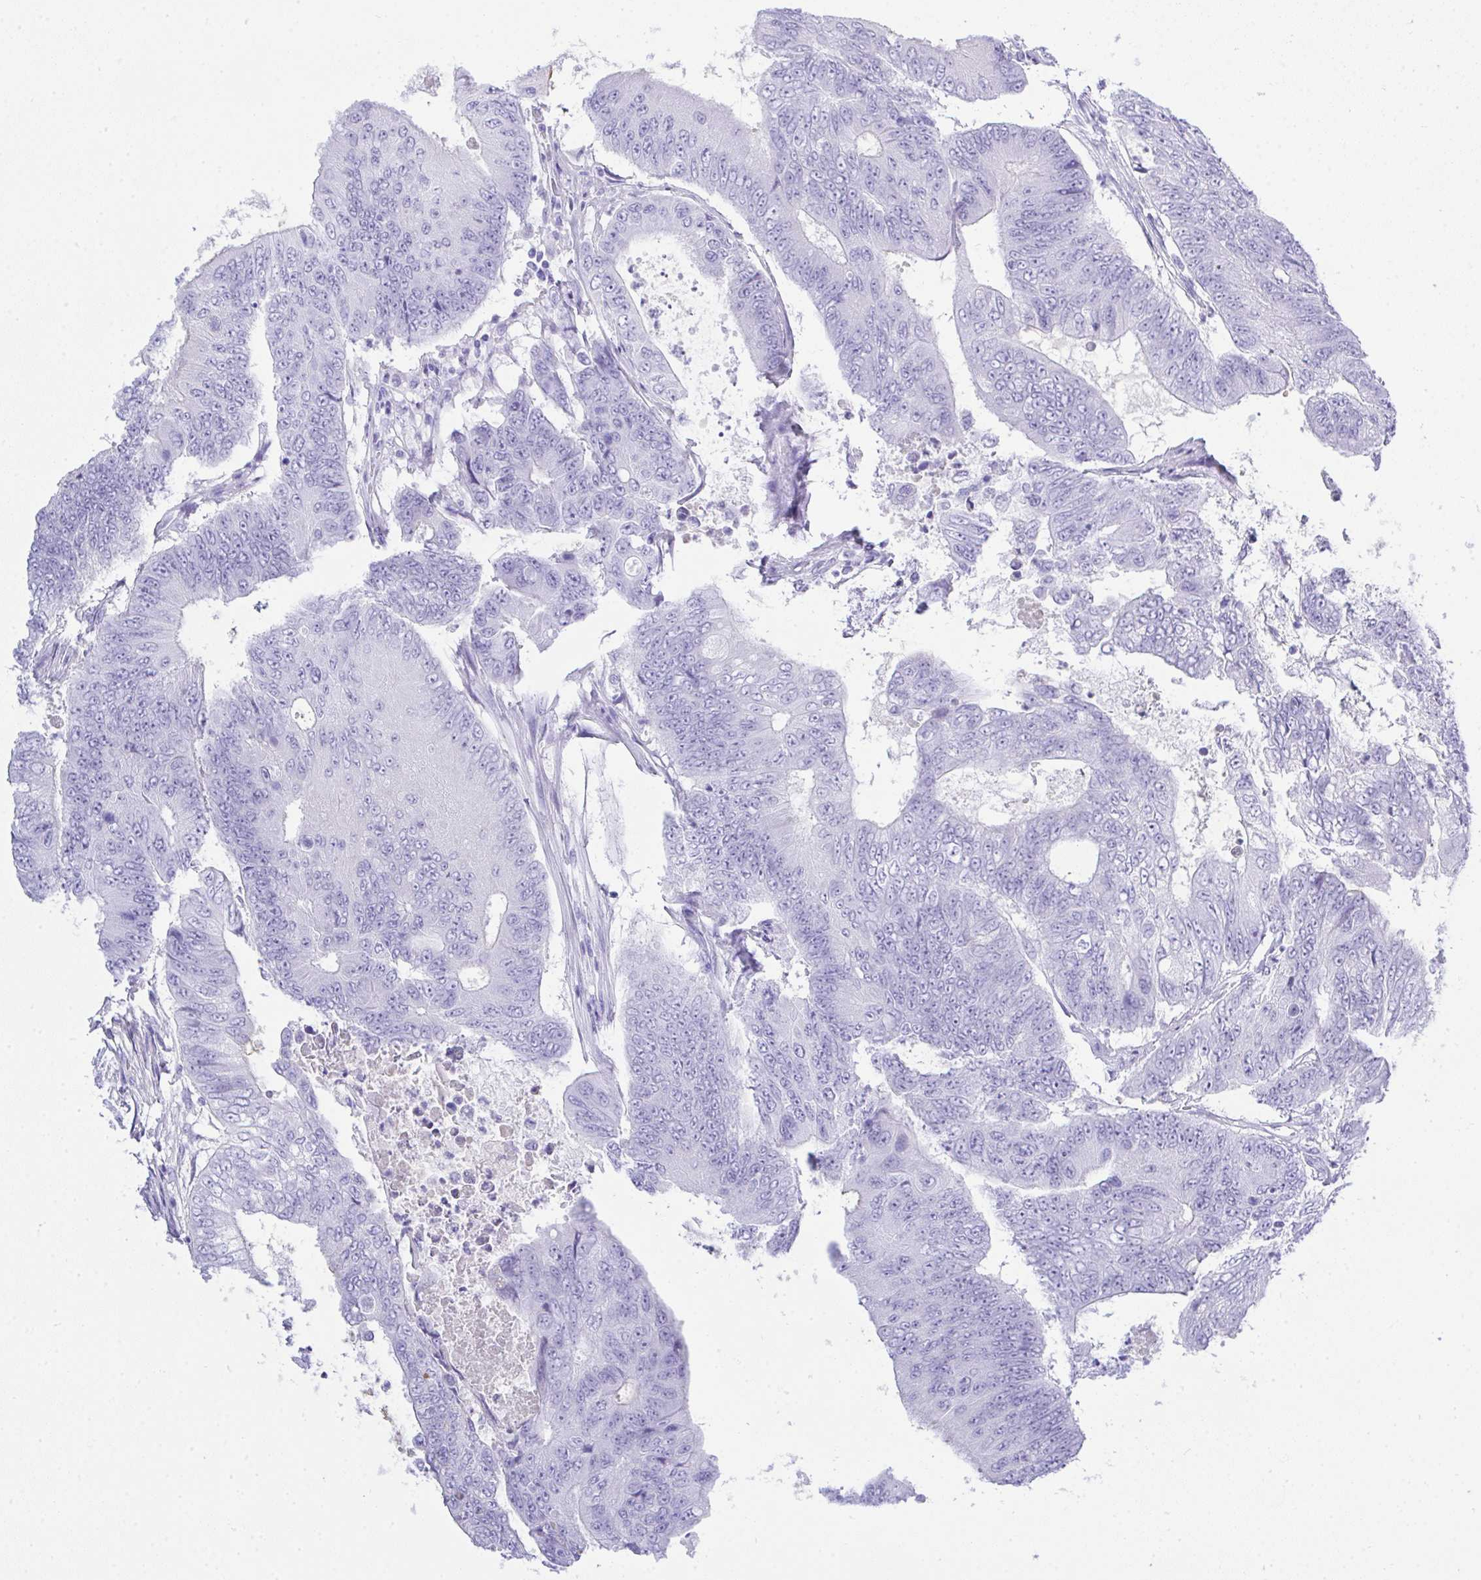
{"staining": {"intensity": "negative", "quantity": "none", "location": "none"}, "tissue": "colorectal cancer", "cell_type": "Tumor cells", "image_type": "cancer", "snomed": [{"axis": "morphology", "description": "Adenocarcinoma, NOS"}, {"axis": "topography", "description": "Colon"}], "caption": "High power microscopy micrograph of an immunohistochemistry (IHC) image of colorectal cancer, revealing no significant positivity in tumor cells.", "gene": "AKR1D1", "patient": {"sex": "female", "age": 48}}